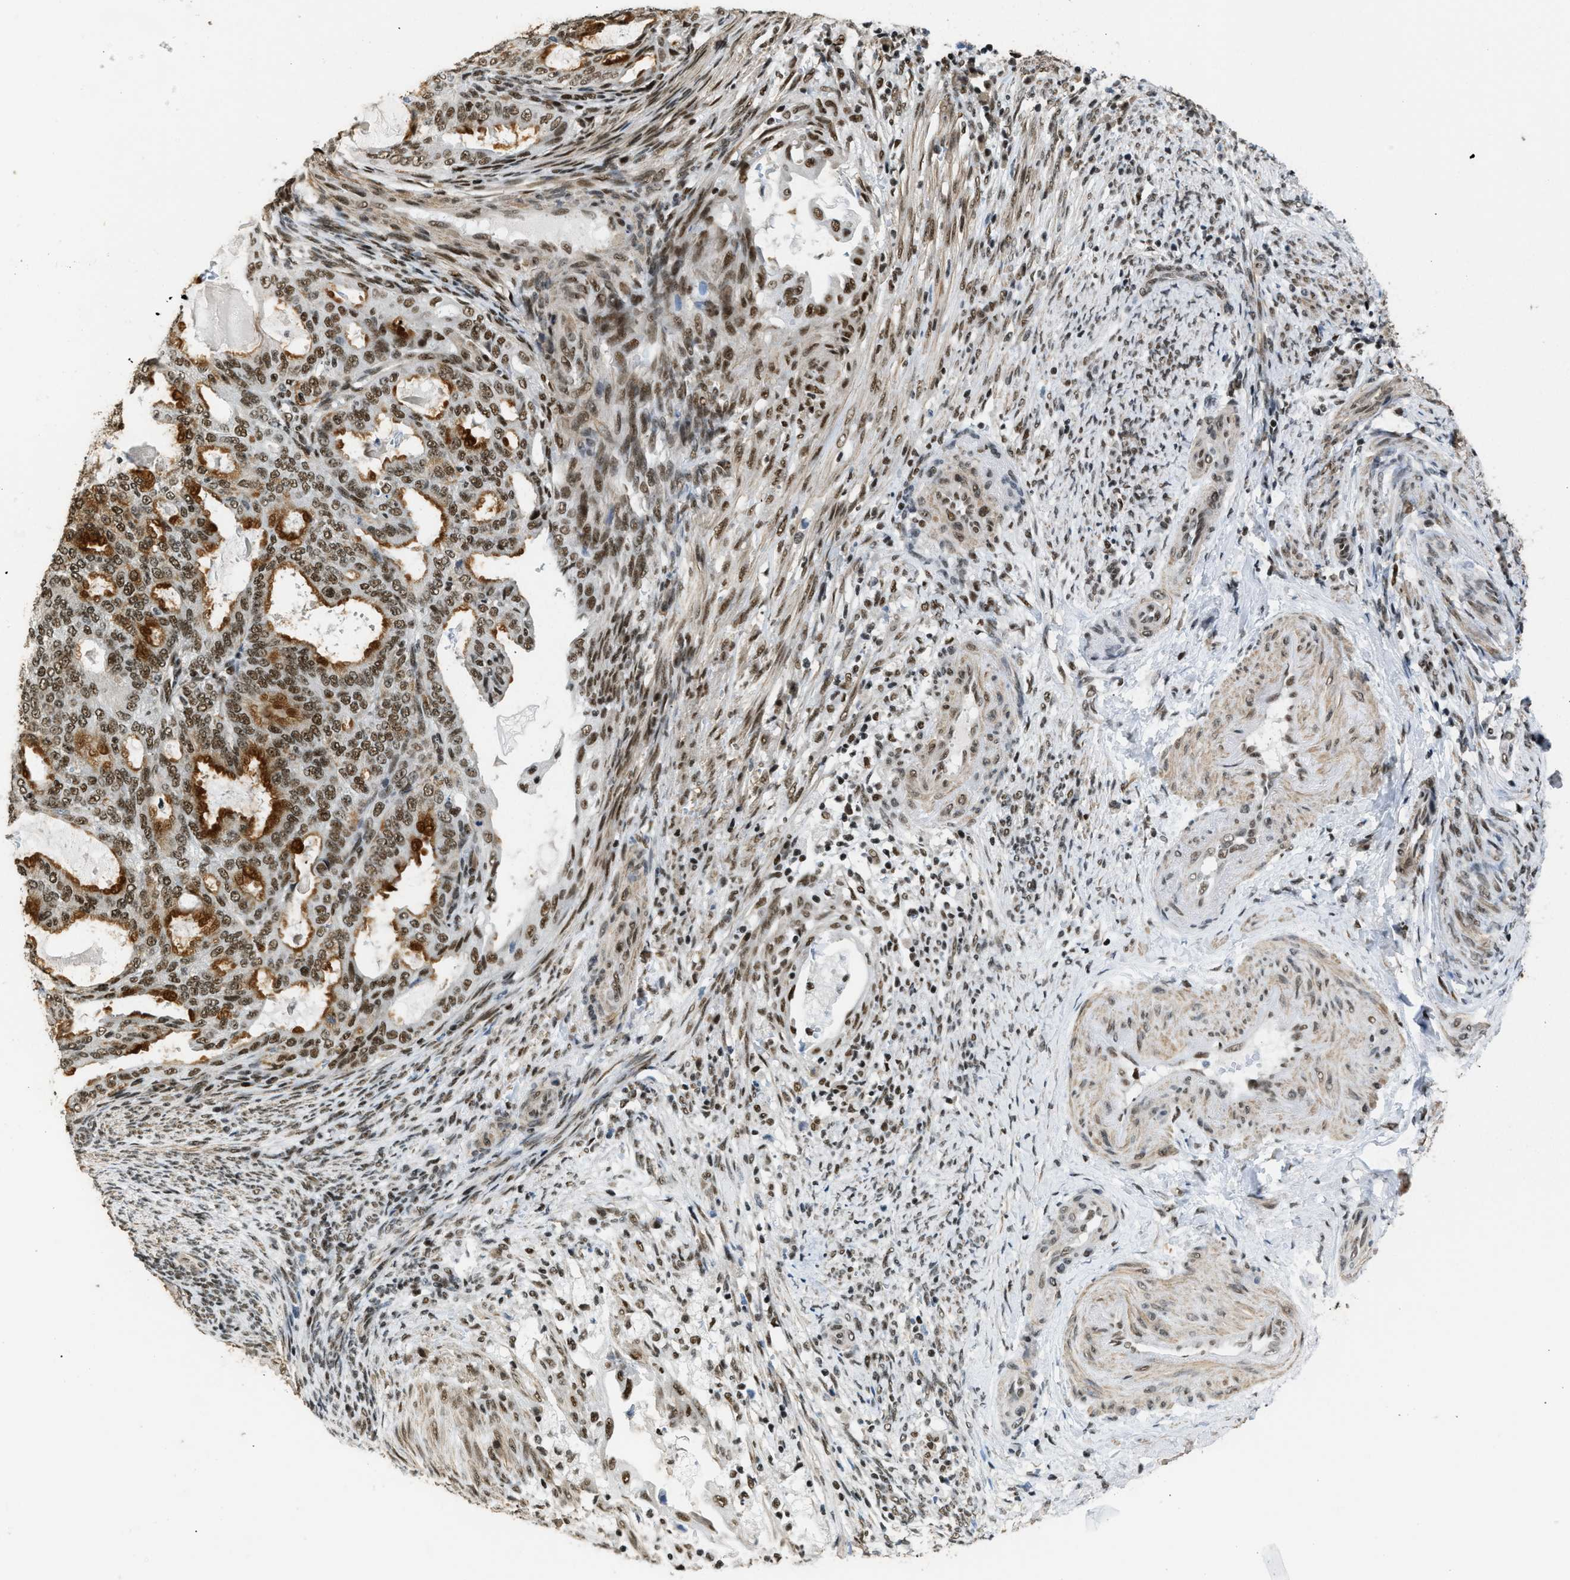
{"staining": {"intensity": "strong", "quantity": ">75%", "location": "cytoplasmic/membranous,nuclear"}, "tissue": "endometrial cancer", "cell_type": "Tumor cells", "image_type": "cancer", "snomed": [{"axis": "morphology", "description": "Adenocarcinoma, NOS"}, {"axis": "topography", "description": "Endometrium"}], "caption": "High-power microscopy captured an IHC image of endometrial adenocarcinoma, revealing strong cytoplasmic/membranous and nuclear expression in about >75% of tumor cells. The staining was performed using DAB, with brown indicating positive protein expression. Nuclei are stained blue with hematoxylin.", "gene": "SCAF4", "patient": {"sex": "female", "age": 58}}